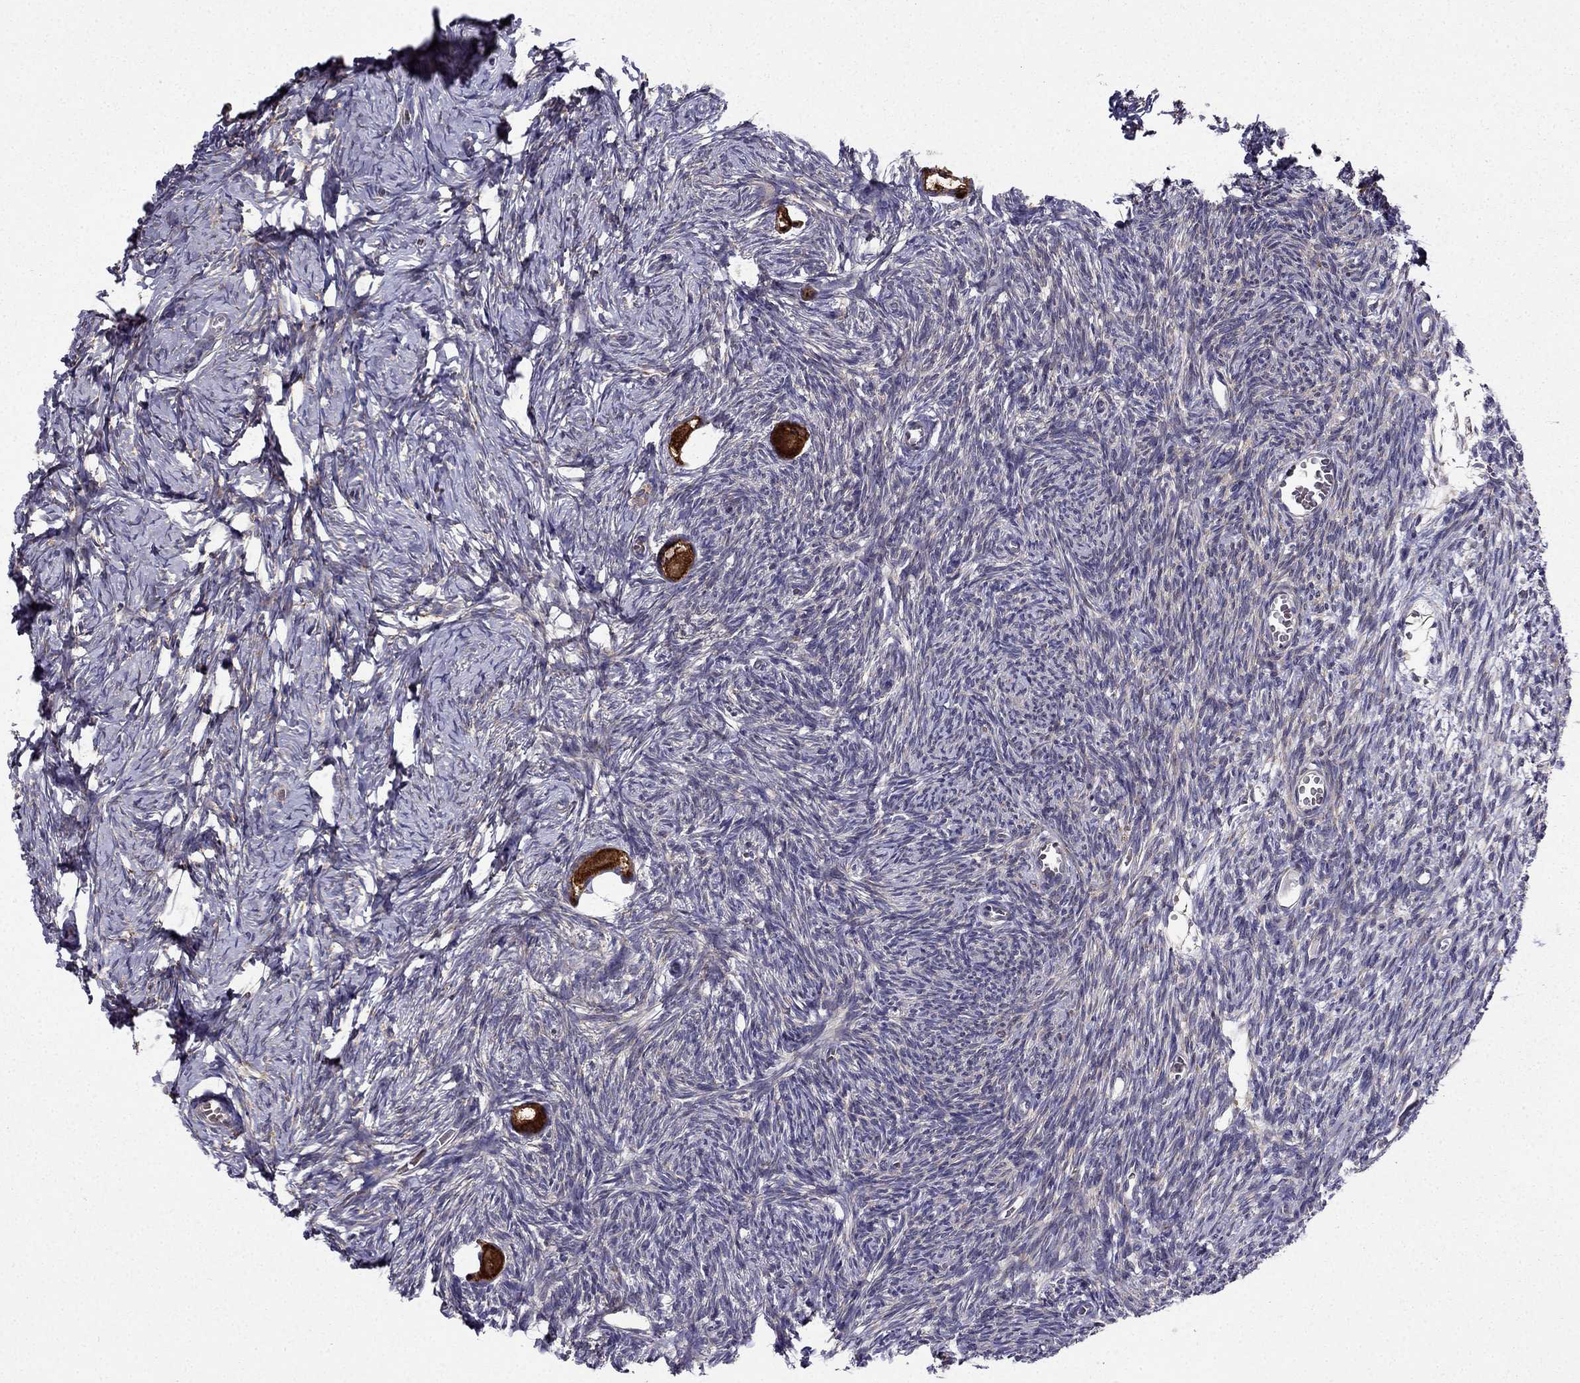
{"staining": {"intensity": "strong", "quantity": ">75%", "location": "cytoplasmic/membranous"}, "tissue": "ovary", "cell_type": "Follicle cells", "image_type": "normal", "snomed": [{"axis": "morphology", "description": "Normal tissue, NOS"}, {"axis": "topography", "description": "Ovary"}], "caption": "A brown stain highlights strong cytoplasmic/membranous positivity of a protein in follicle cells of unremarkable human ovary. Nuclei are stained in blue.", "gene": "ARHGEF28", "patient": {"sex": "female", "age": 27}}